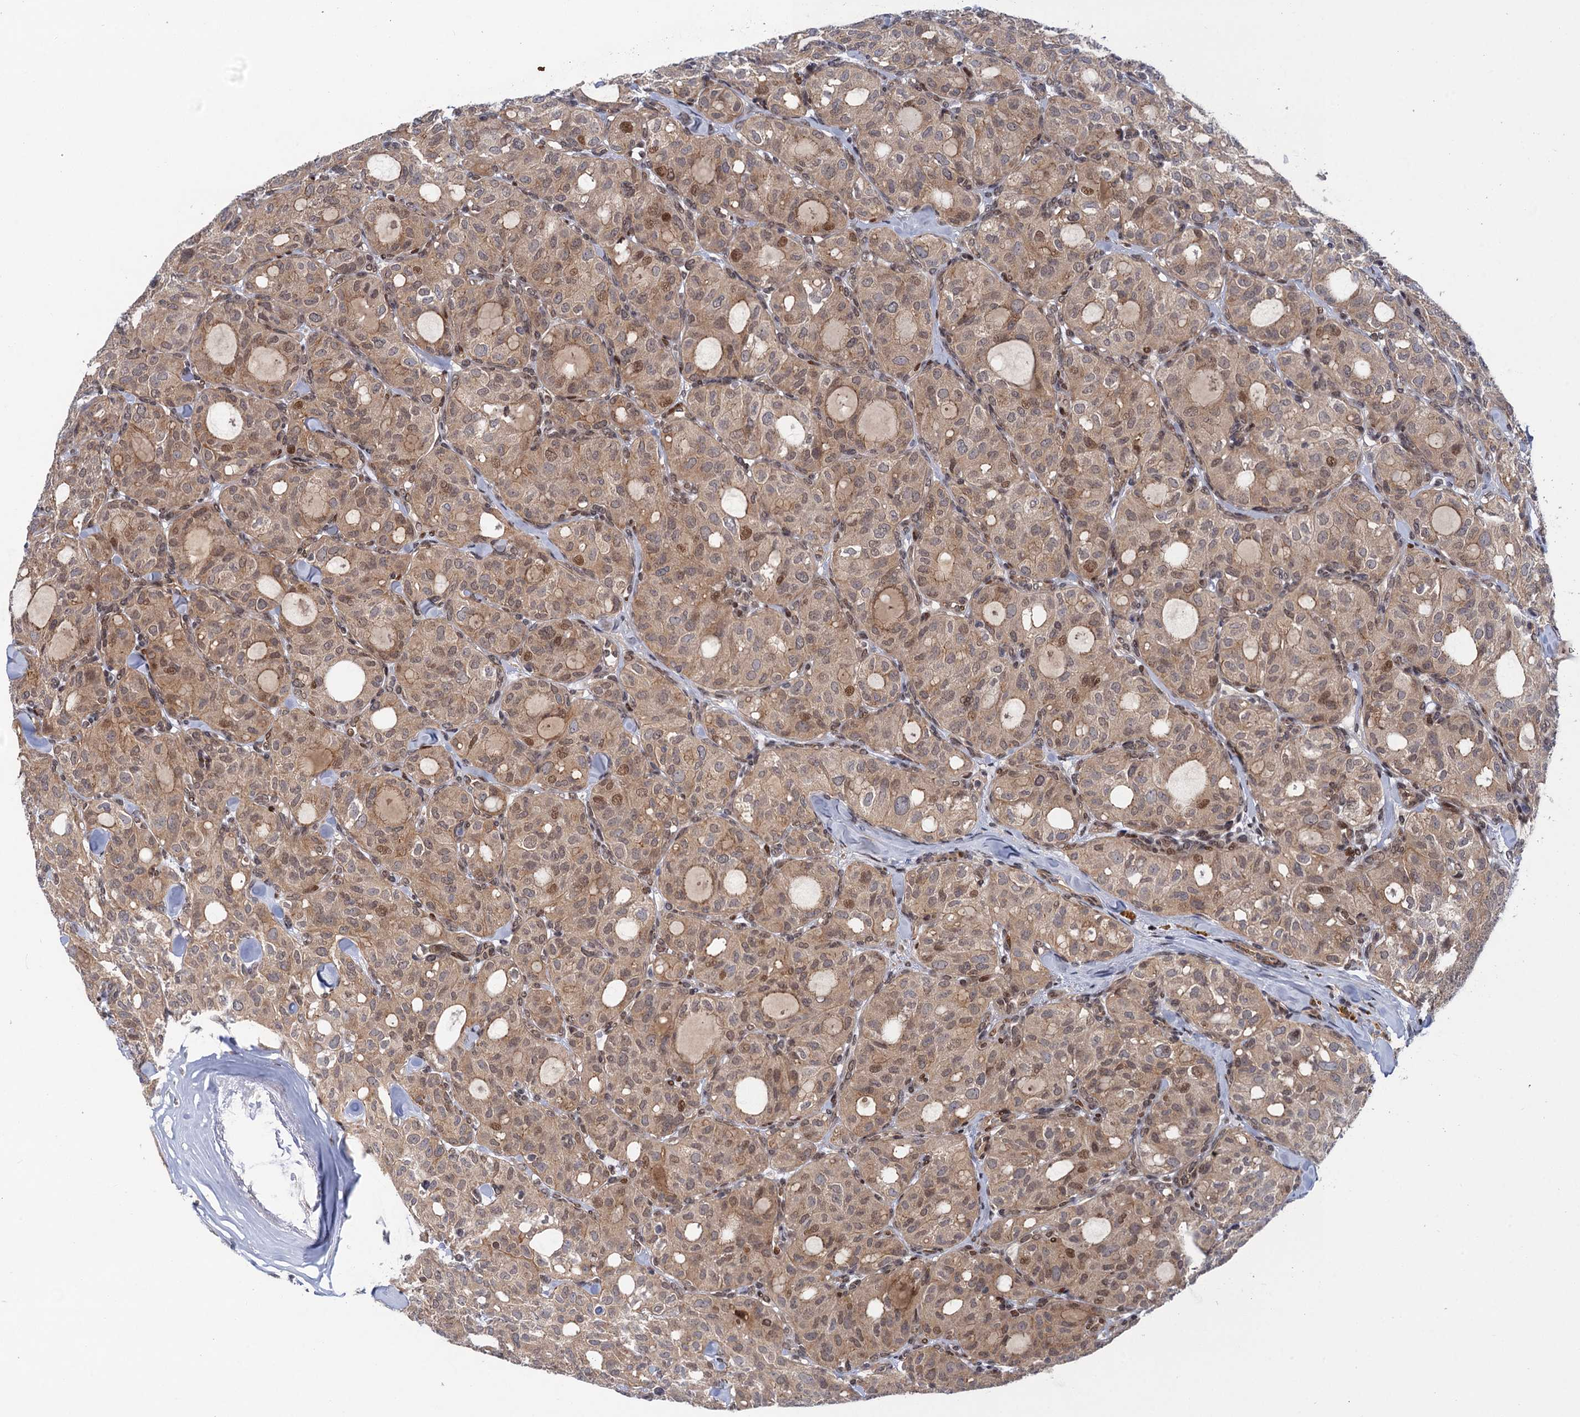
{"staining": {"intensity": "weak", "quantity": ">75%", "location": "cytoplasmic/membranous,nuclear"}, "tissue": "thyroid cancer", "cell_type": "Tumor cells", "image_type": "cancer", "snomed": [{"axis": "morphology", "description": "Follicular adenoma carcinoma, NOS"}, {"axis": "topography", "description": "Thyroid gland"}], "caption": "Brown immunohistochemical staining in human thyroid cancer (follicular adenoma carcinoma) displays weak cytoplasmic/membranous and nuclear positivity in approximately >75% of tumor cells.", "gene": "NEK8", "patient": {"sex": "male", "age": 75}}